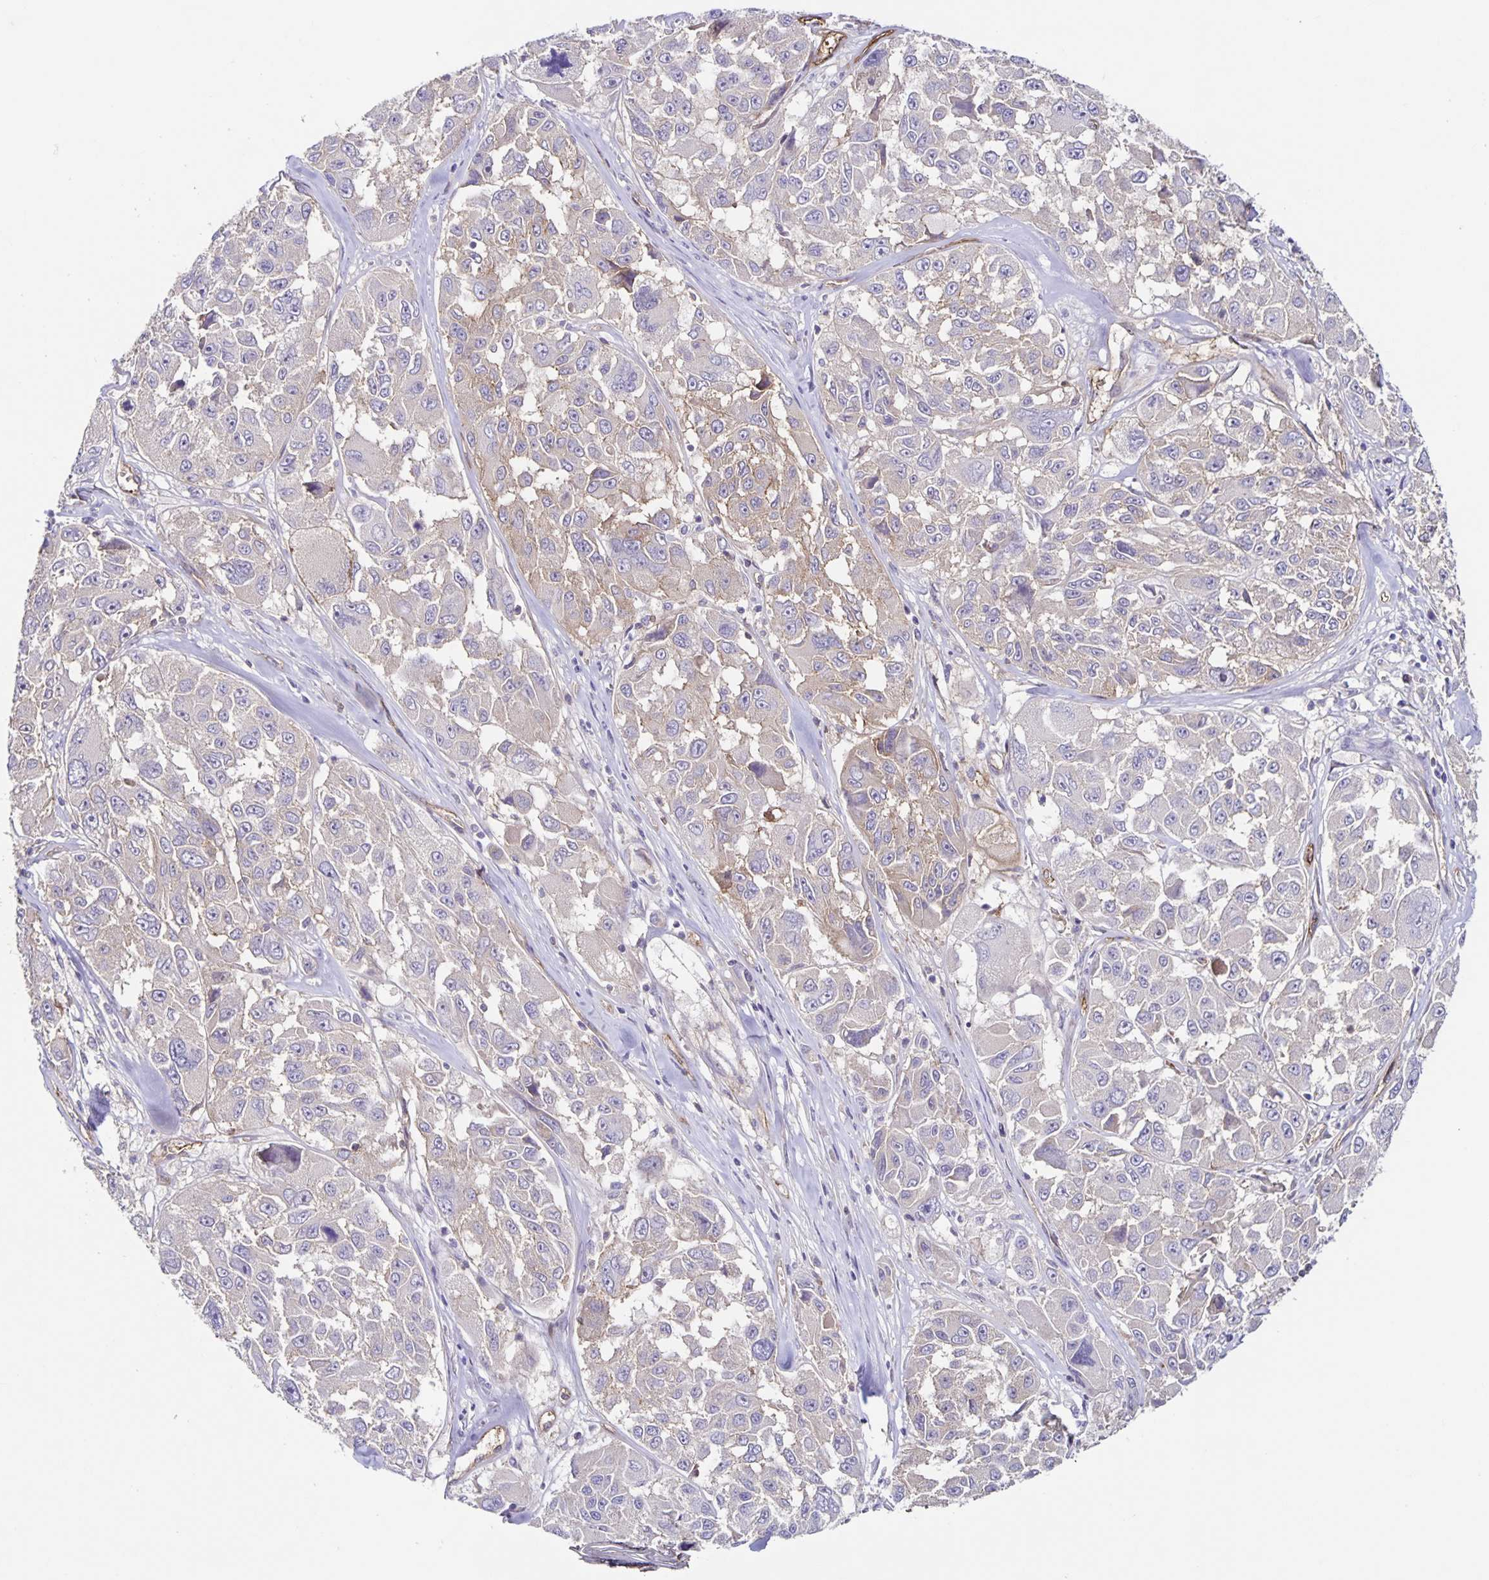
{"staining": {"intensity": "weak", "quantity": "<25%", "location": "cytoplasmic/membranous"}, "tissue": "melanoma", "cell_type": "Tumor cells", "image_type": "cancer", "snomed": [{"axis": "morphology", "description": "Malignant melanoma, NOS"}, {"axis": "topography", "description": "Skin"}], "caption": "High magnification brightfield microscopy of malignant melanoma stained with DAB (brown) and counterstained with hematoxylin (blue): tumor cells show no significant staining.", "gene": "ITGA2", "patient": {"sex": "female", "age": 66}}